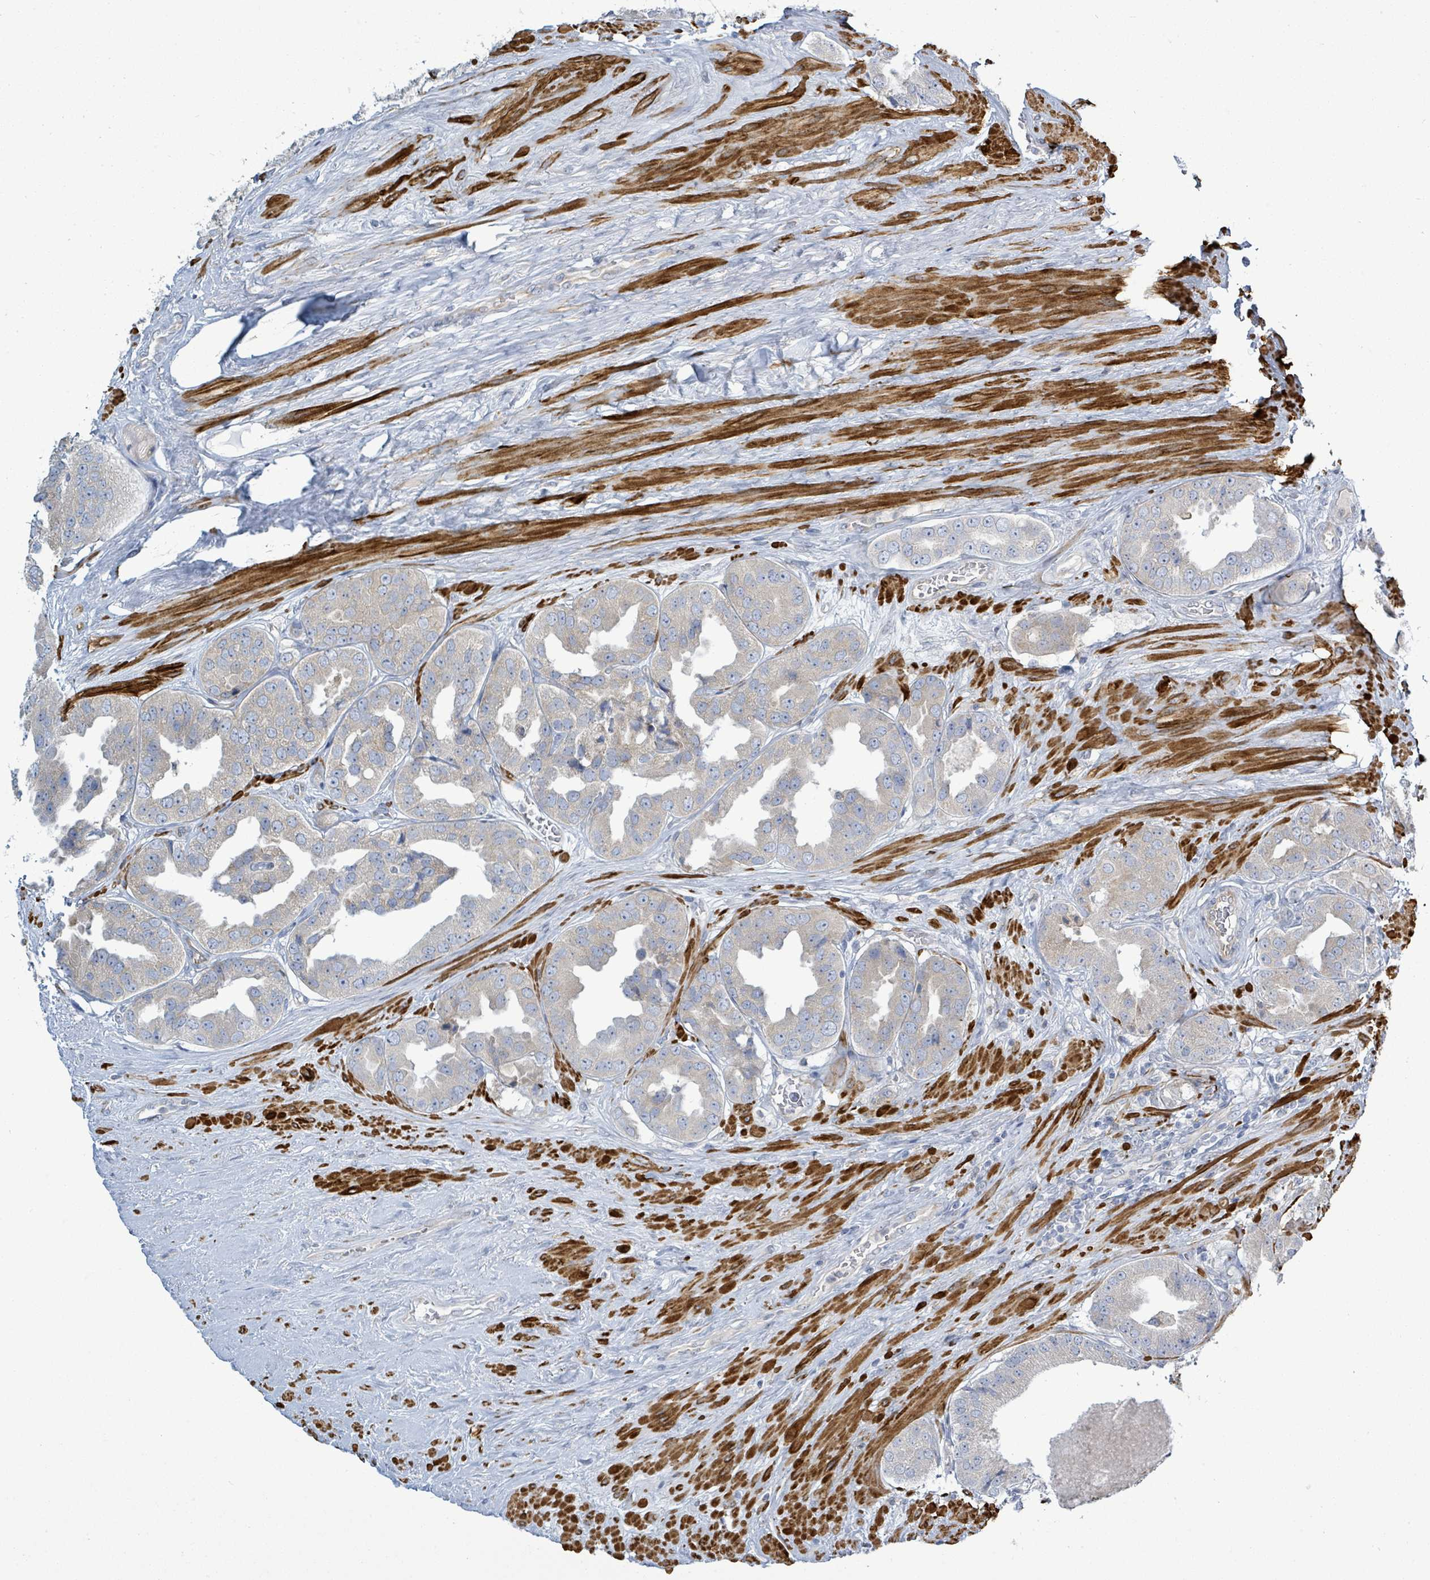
{"staining": {"intensity": "weak", "quantity": "<25%", "location": "cytoplasmic/membranous"}, "tissue": "prostate cancer", "cell_type": "Tumor cells", "image_type": "cancer", "snomed": [{"axis": "morphology", "description": "Adenocarcinoma, High grade"}, {"axis": "topography", "description": "Prostate"}], "caption": "This is a image of IHC staining of prostate cancer (adenocarcinoma (high-grade)), which shows no expression in tumor cells.", "gene": "SIRPB1", "patient": {"sex": "male", "age": 63}}